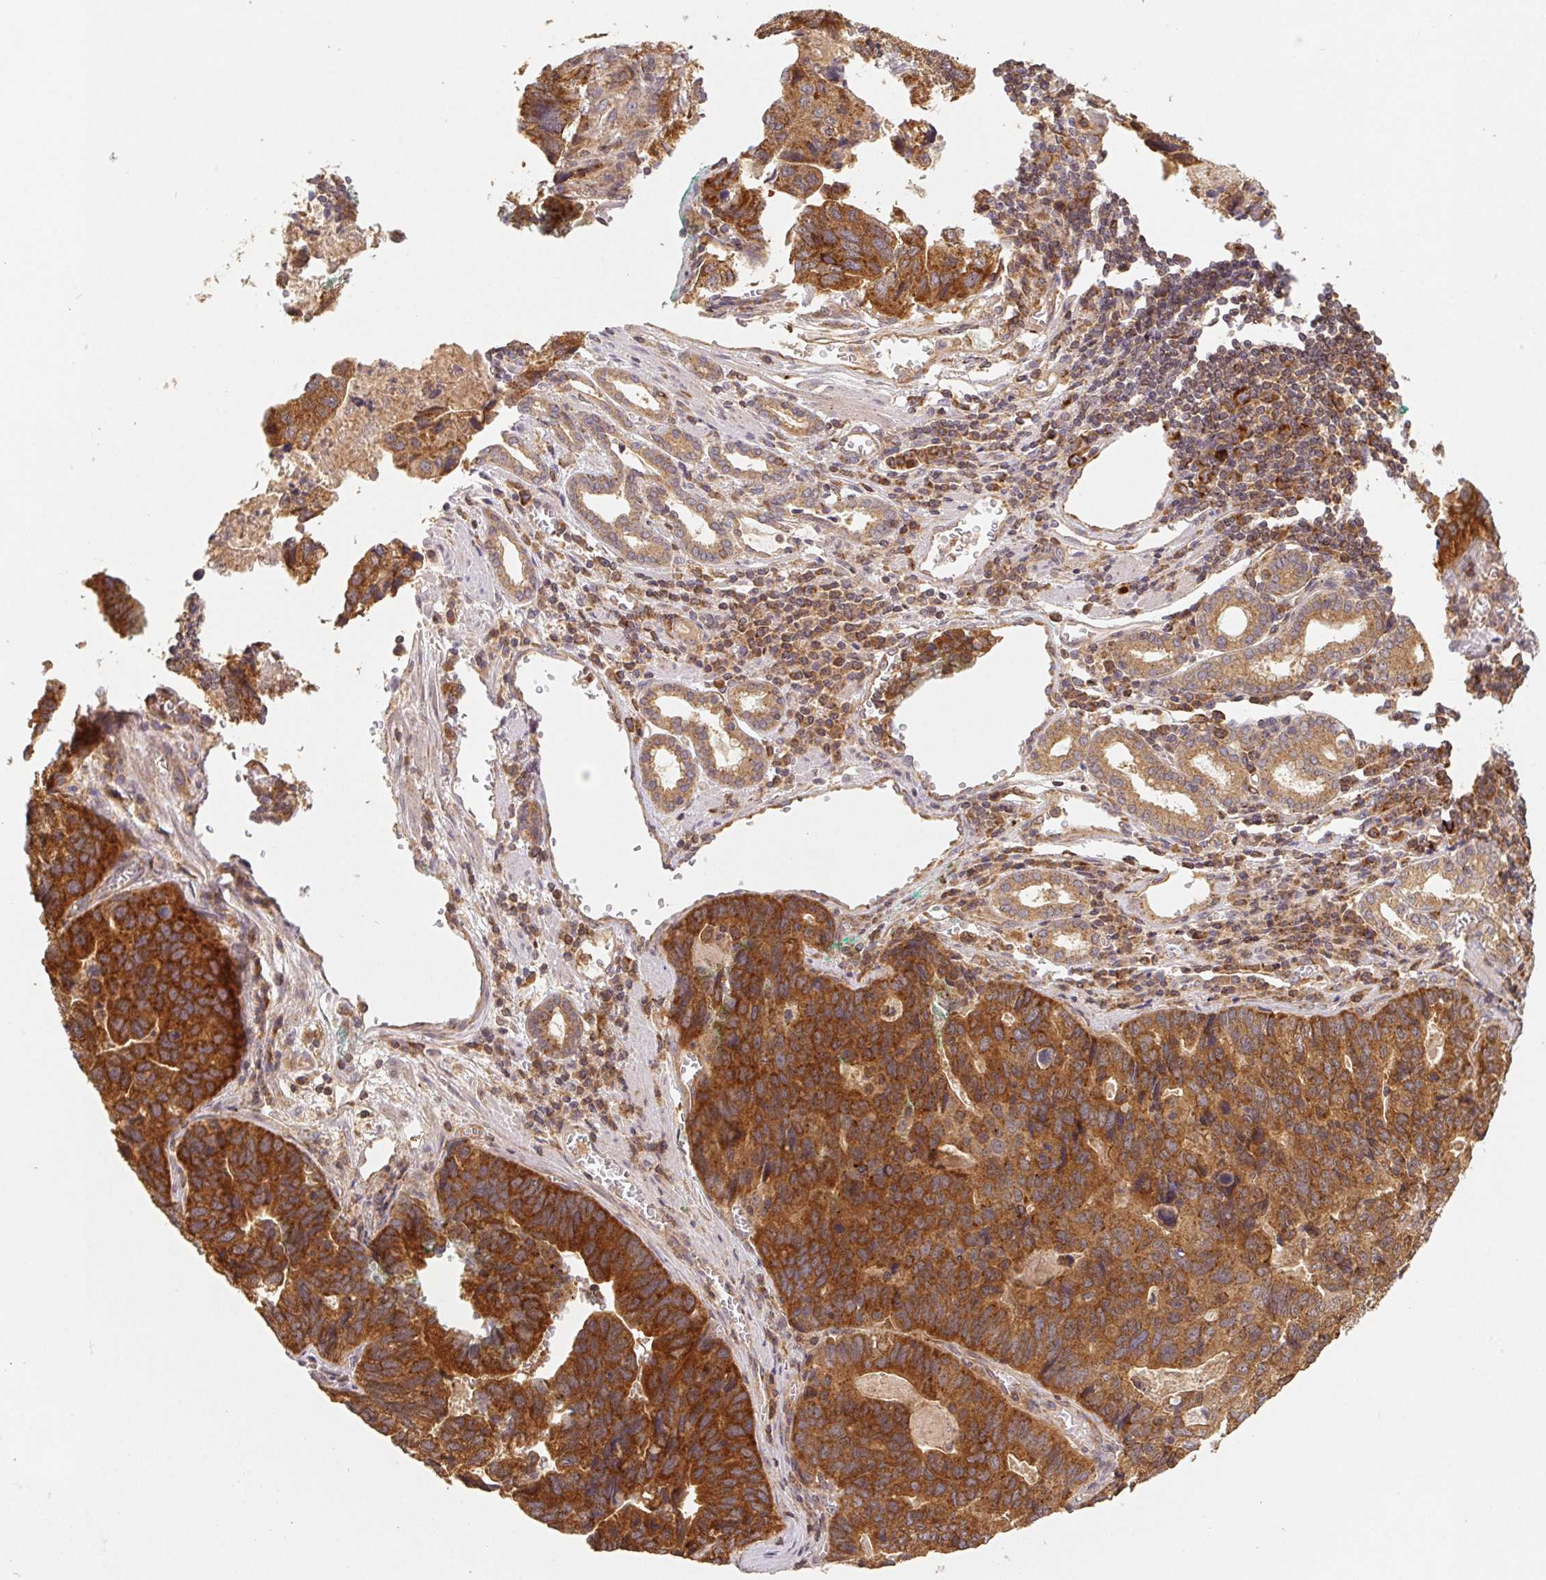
{"staining": {"intensity": "strong", "quantity": ">75%", "location": "cytoplasmic/membranous"}, "tissue": "stomach cancer", "cell_type": "Tumor cells", "image_type": "cancer", "snomed": [{"axis": "morphology", "description": "Adenocarcinoma, NOS"}, {"axis": "topography", "description": "Stomach, upper"}], "caption": "Immunohistochemistry of human adenocarcinoma (stomach) demonstrates high levels of strong cytoplasmic/membranous expression in approximately >75% of tumor cells.", "gene": "MTHFD1", "patient": {"sex": "female", "age": 67}}